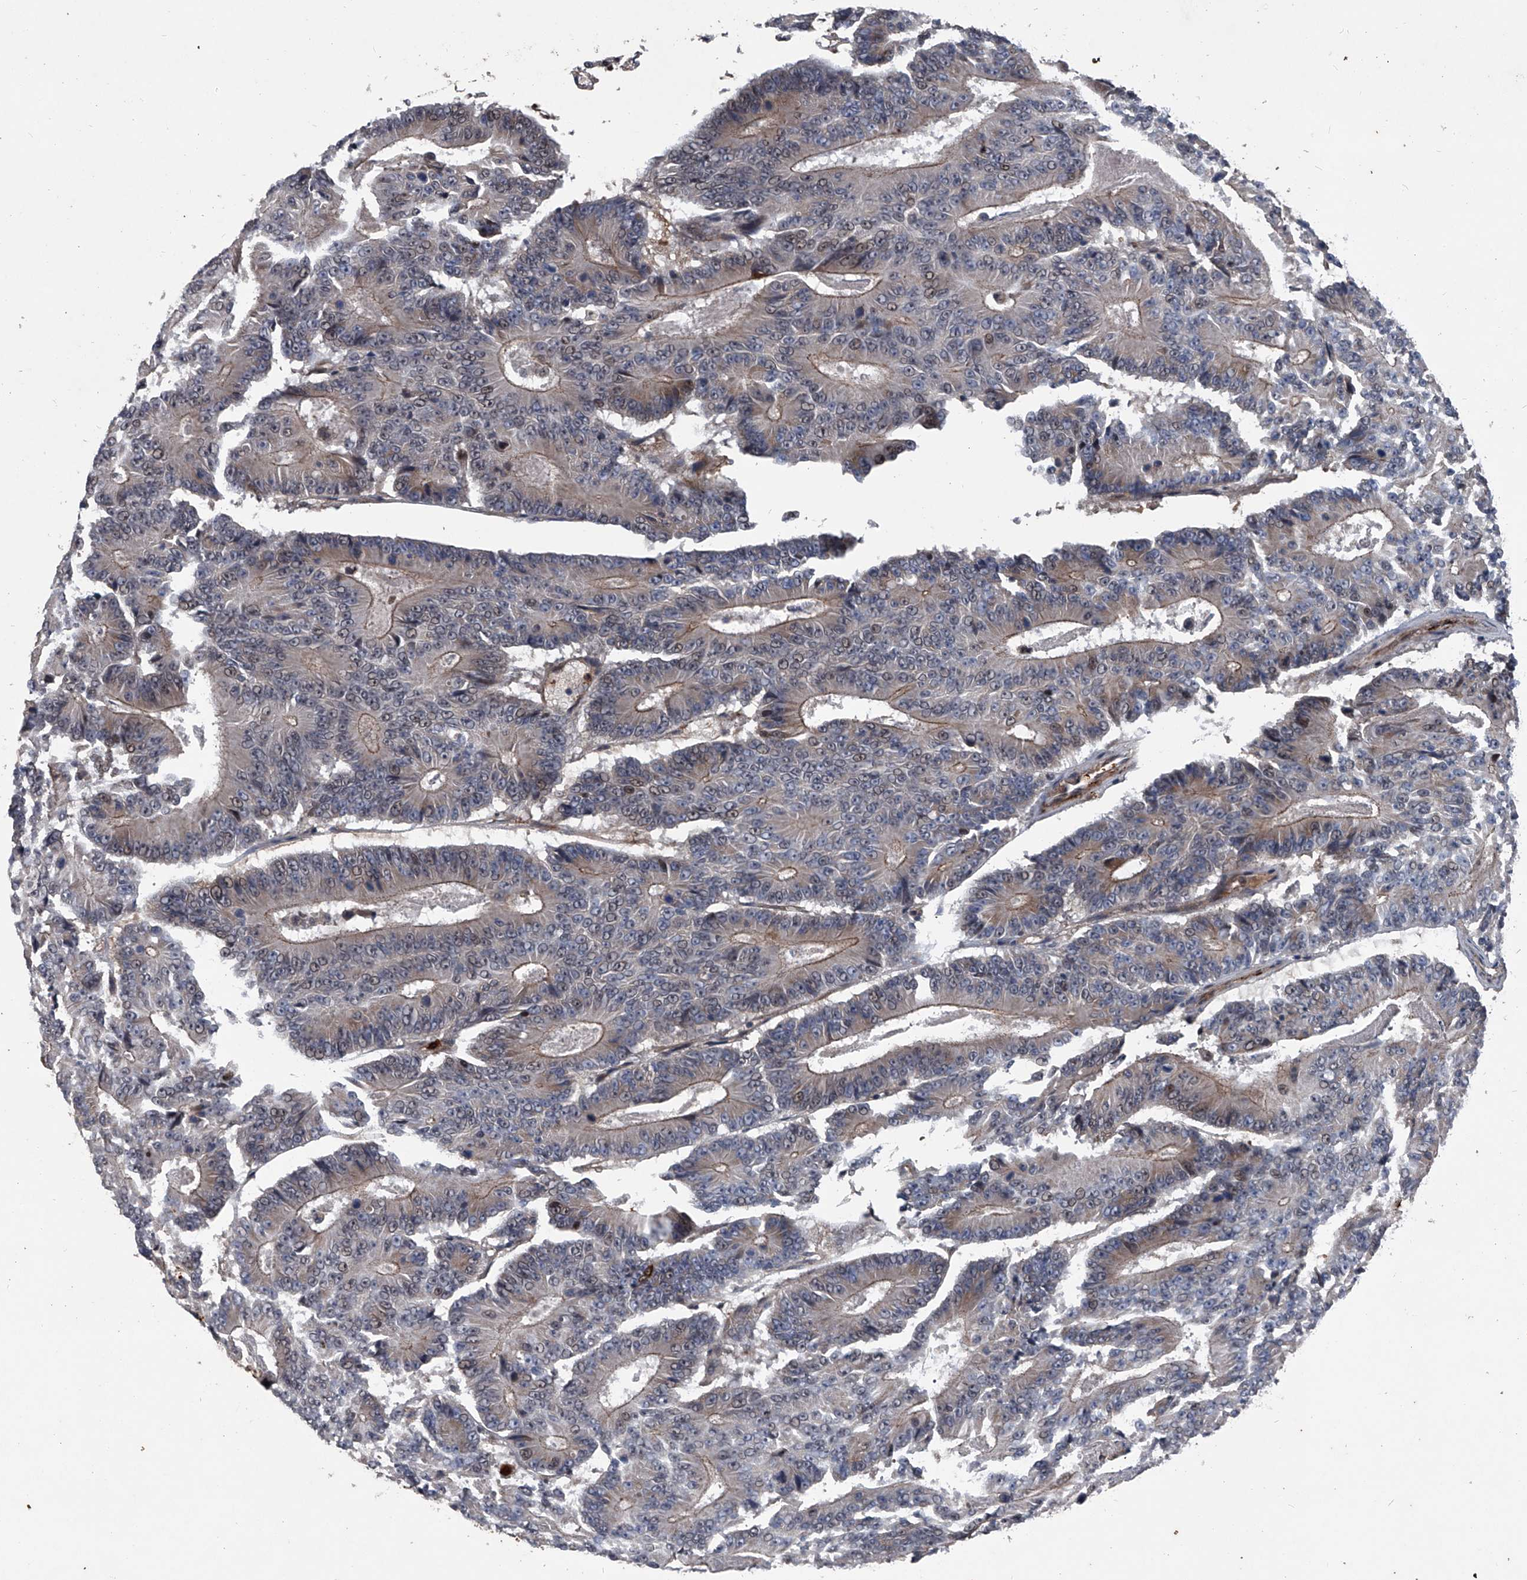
{"staining": {"intensity": "moderate", "quantity": "<25%", "location": "cytoplasmic/membranous,nuclear"}, "tissue": "colorectal cancer", "cell_type": "Tumor cells", "image_type": "cancer", "snomed": [{"axis": "morphology", "description": "Adenocarcinoma, NOS"}, {"axis": "topography", "description": "Colon"}], "caption": "Colorectal cancer tissue displays moderate cytoplasmic/membranous and nuclear positivity in approximately <25% of tumor cells", "gene": "MAPKAP1", "patient": {"sex": "male", "age": 83}}